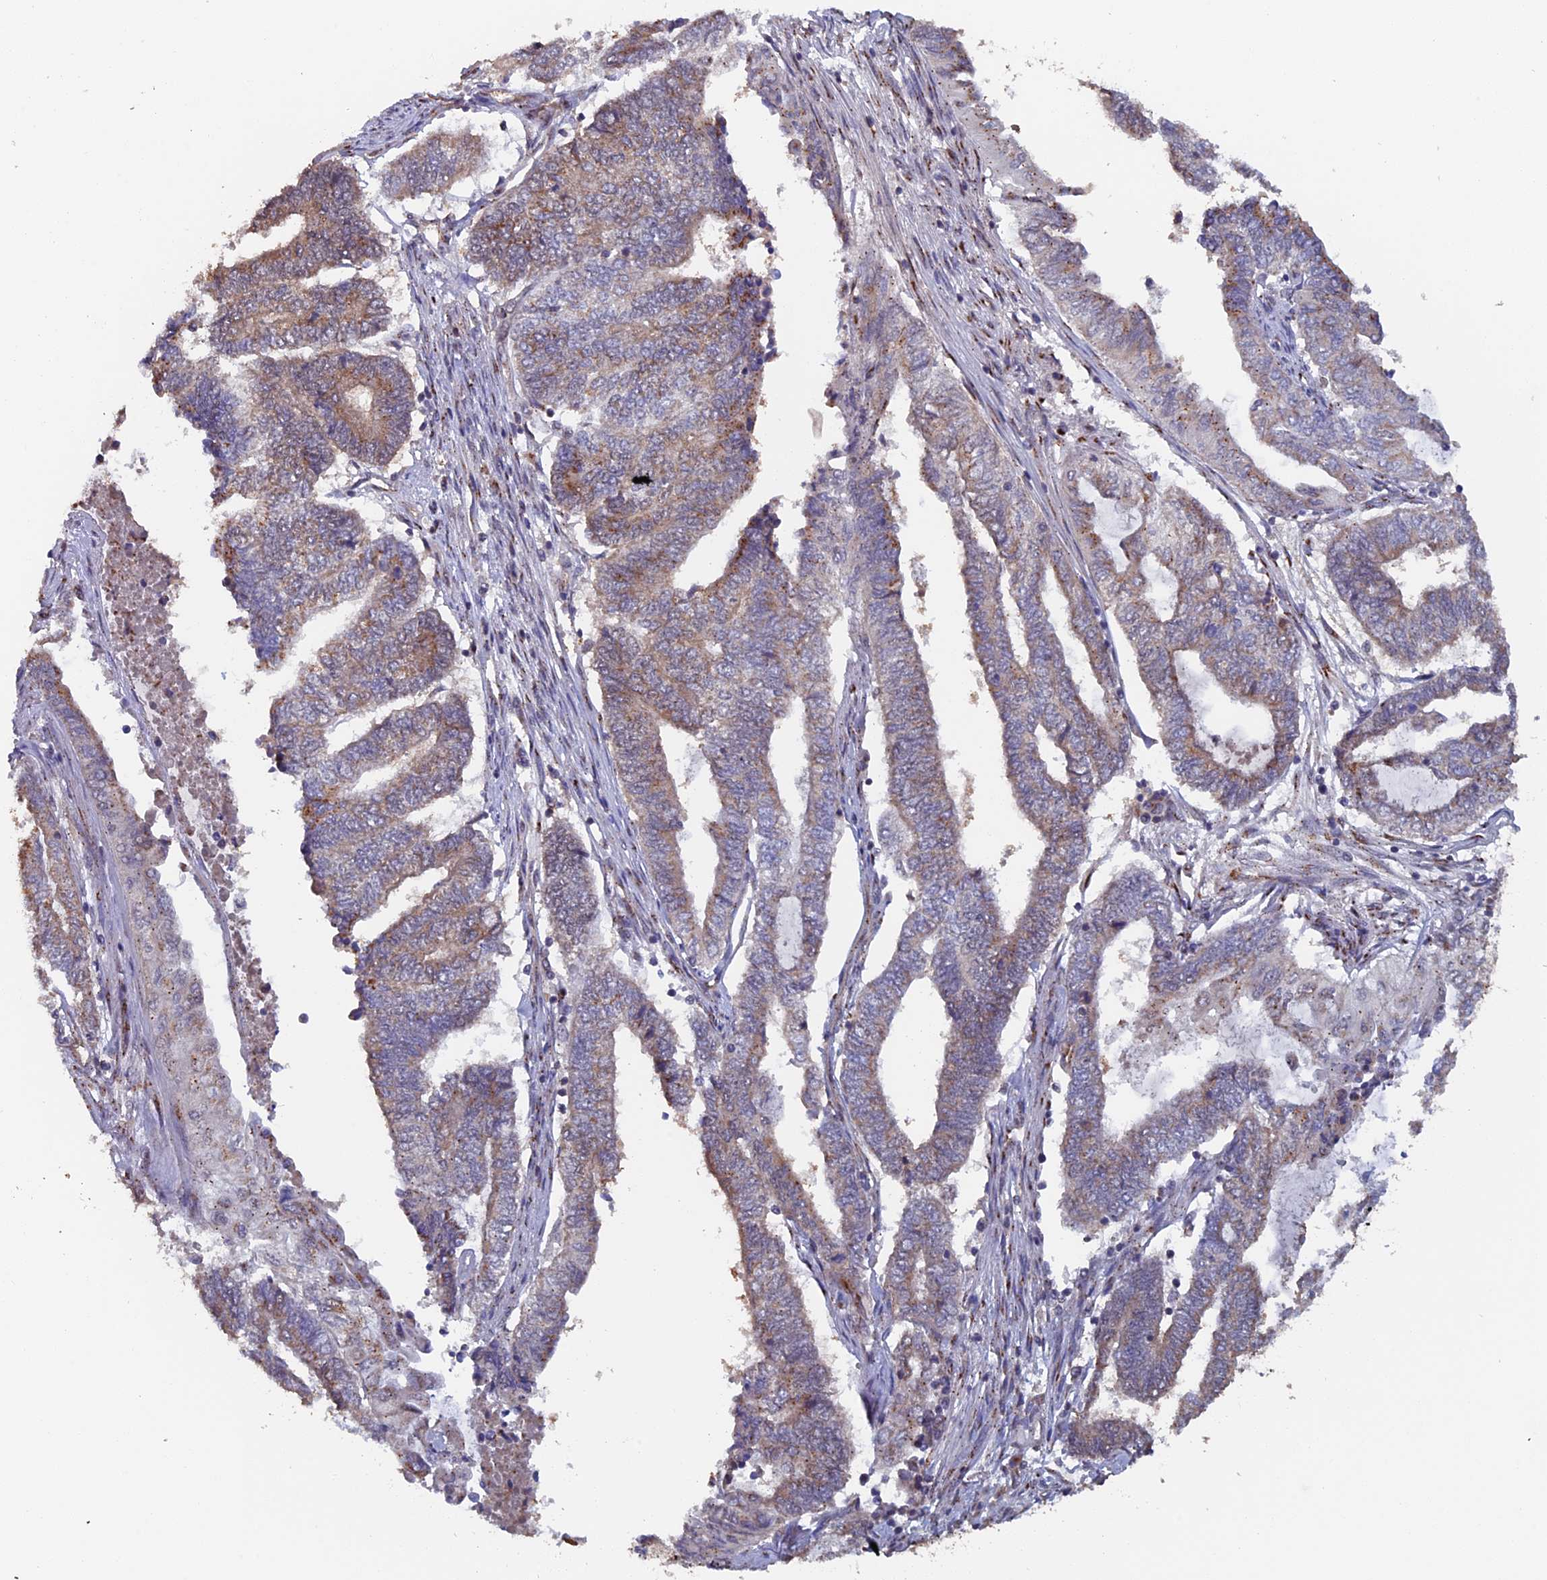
{"staining": {"intensity": "moderate", "quantity": "25%-75%", "location": "cytoplasmic/membranous"}, "tissue": "endometrial cancer", "cell_type": "Tumor cells", "image_type": "cancer", "snomed": [{"axis": "morphology", "description": "Adenocarcinoma, NOS"}, {"axis": "topography", "description": "Uterus"}, {"axis": "topography", "description": "Endometrium"}], "caption": "A brown stain shows moderate cytoplasmic/membranous positivity of a protein in endometrial cancer tumor cells.", "gene": "PIGQ", "patient": {"sex": "female", "age": 70}}